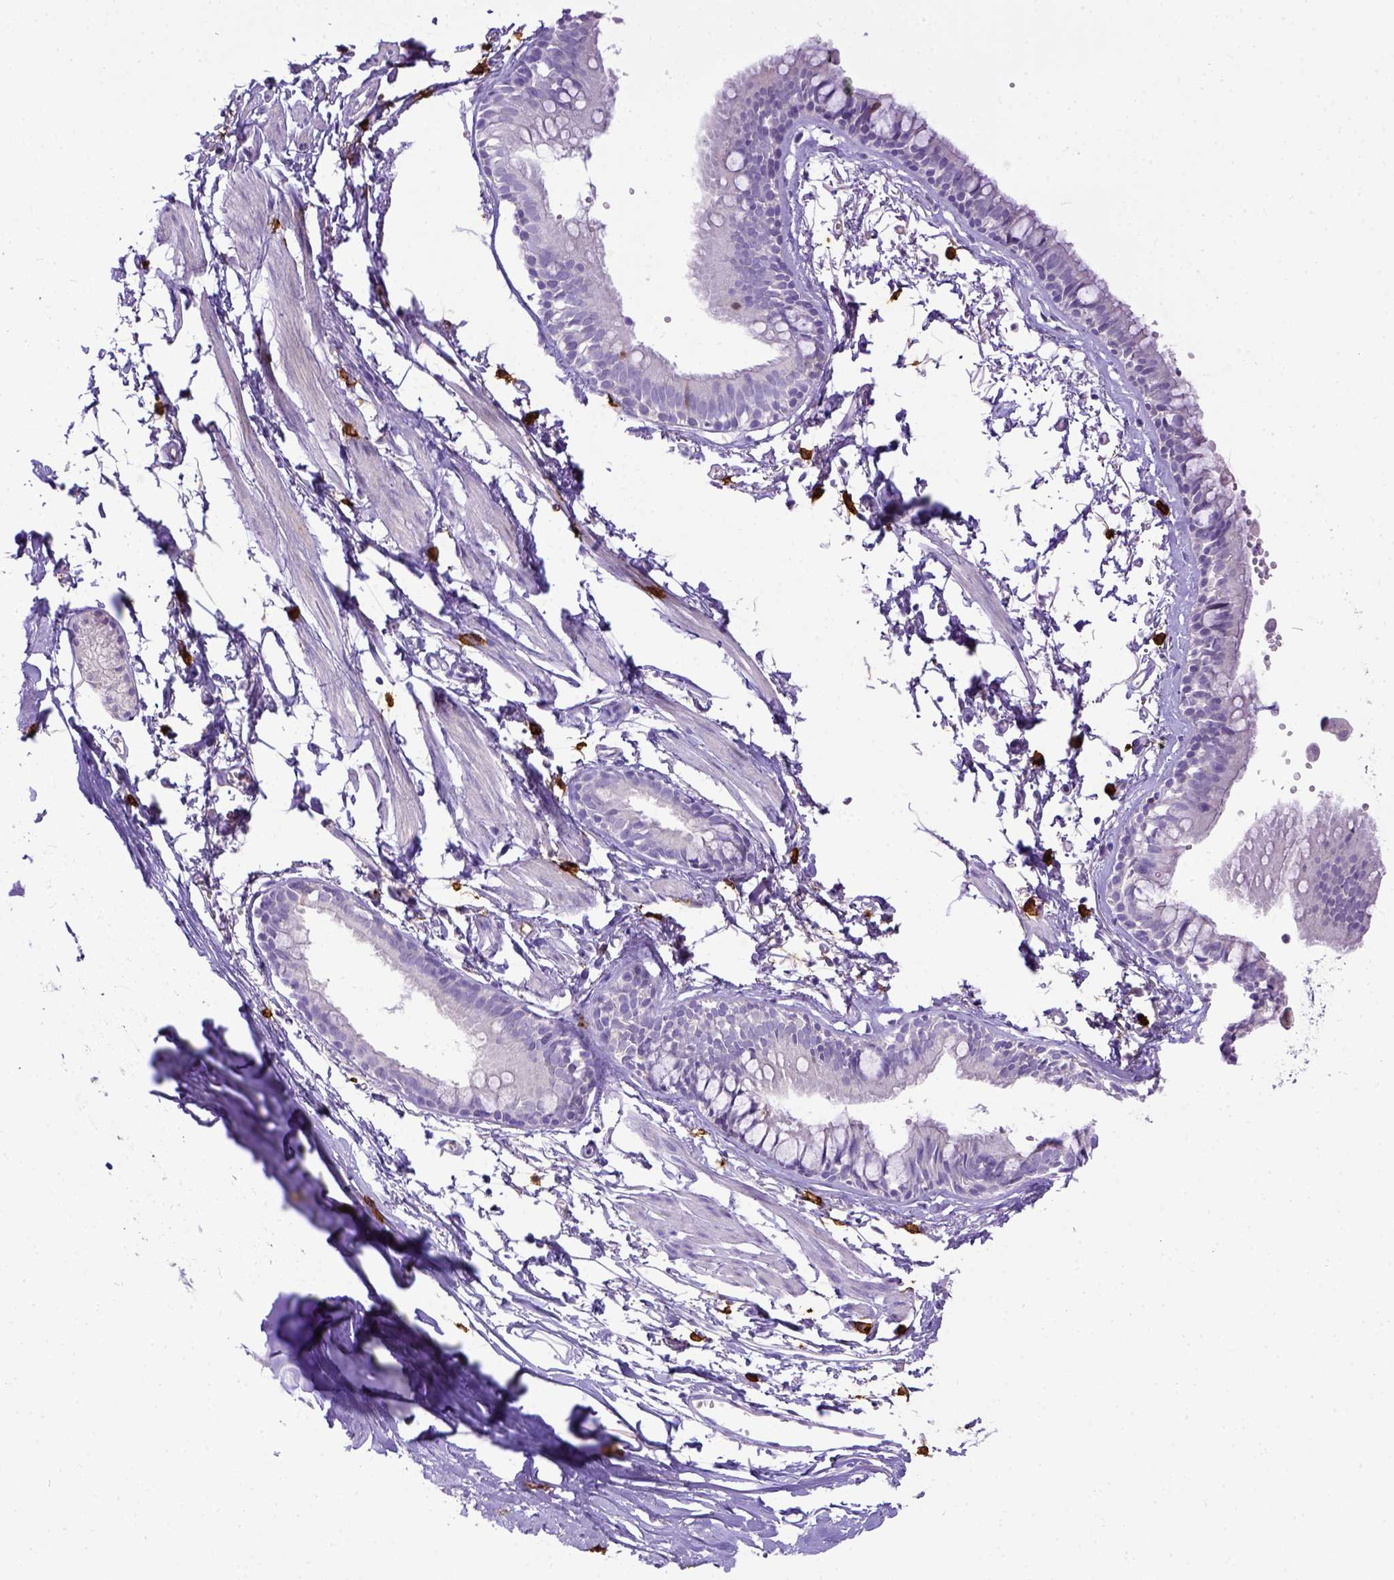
{"staining": {"intensity": "negative", "quantity": "none", "location": "none"}, "tissue": "bronchus", "cell_type": "Respiratory epithelial cells", "image_type": "normal", "snomed": [{"axis": "morphology", "description": "Normal tissue, NOS"}, {"axis": "topography", "description": "Cartilage tissue"}, {"axis": "topography", "description": "Bronchus"}], "caption": "The IHC photomicrograph has no significant positivity in respiratory epithelial cells of bronchus. Nuclei are stained in blue.", "gene": "KIT", "patient": {"sex": "female", "age": 59}}